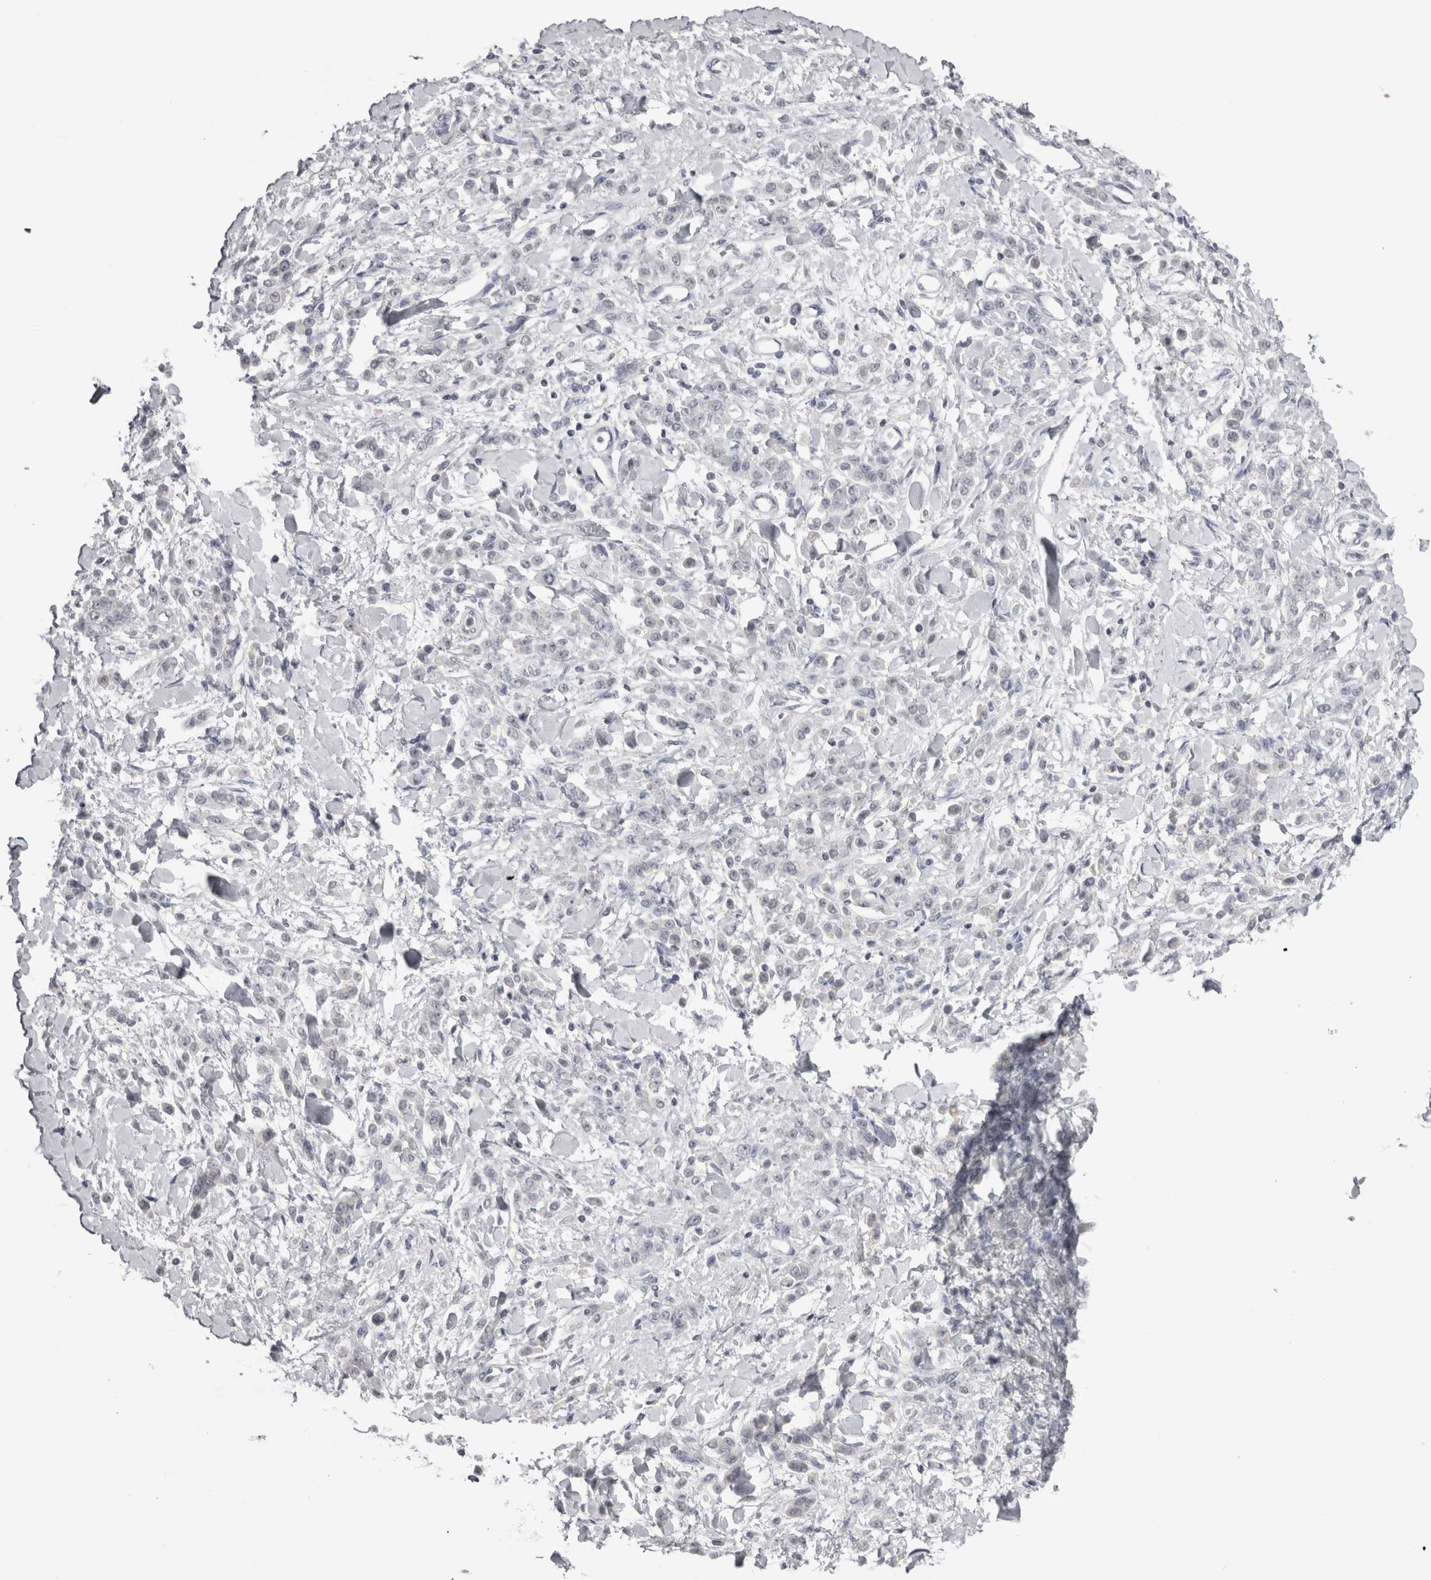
{"staining": {"intensity": "negative", "quantity": "none", "location": "none"}, "tissue": "stomach cancer", "cell_type": "Tumor cells", "image_type": "cancer", "snomed": [{"axis": "morphology", "description": "Normal tissue, NOS"}, {"axis": "morphology", "description": "Adenocarcinoma, NOS"}, {"axis": "topography", "description": "Stomach"}], "caption": "Immunohistochemistry (IHC) photomicrograph of human stomach adenocarcinoma stained for a protein (brown), which exhibits no expression in tumor cells. (DAB (3,3'-diaminobenzidine) immunohistochemistry (IHC) with hematoxylin counter stain).", "gene": "FNDC8", "patient": {"sex": "male", "age": 82}}